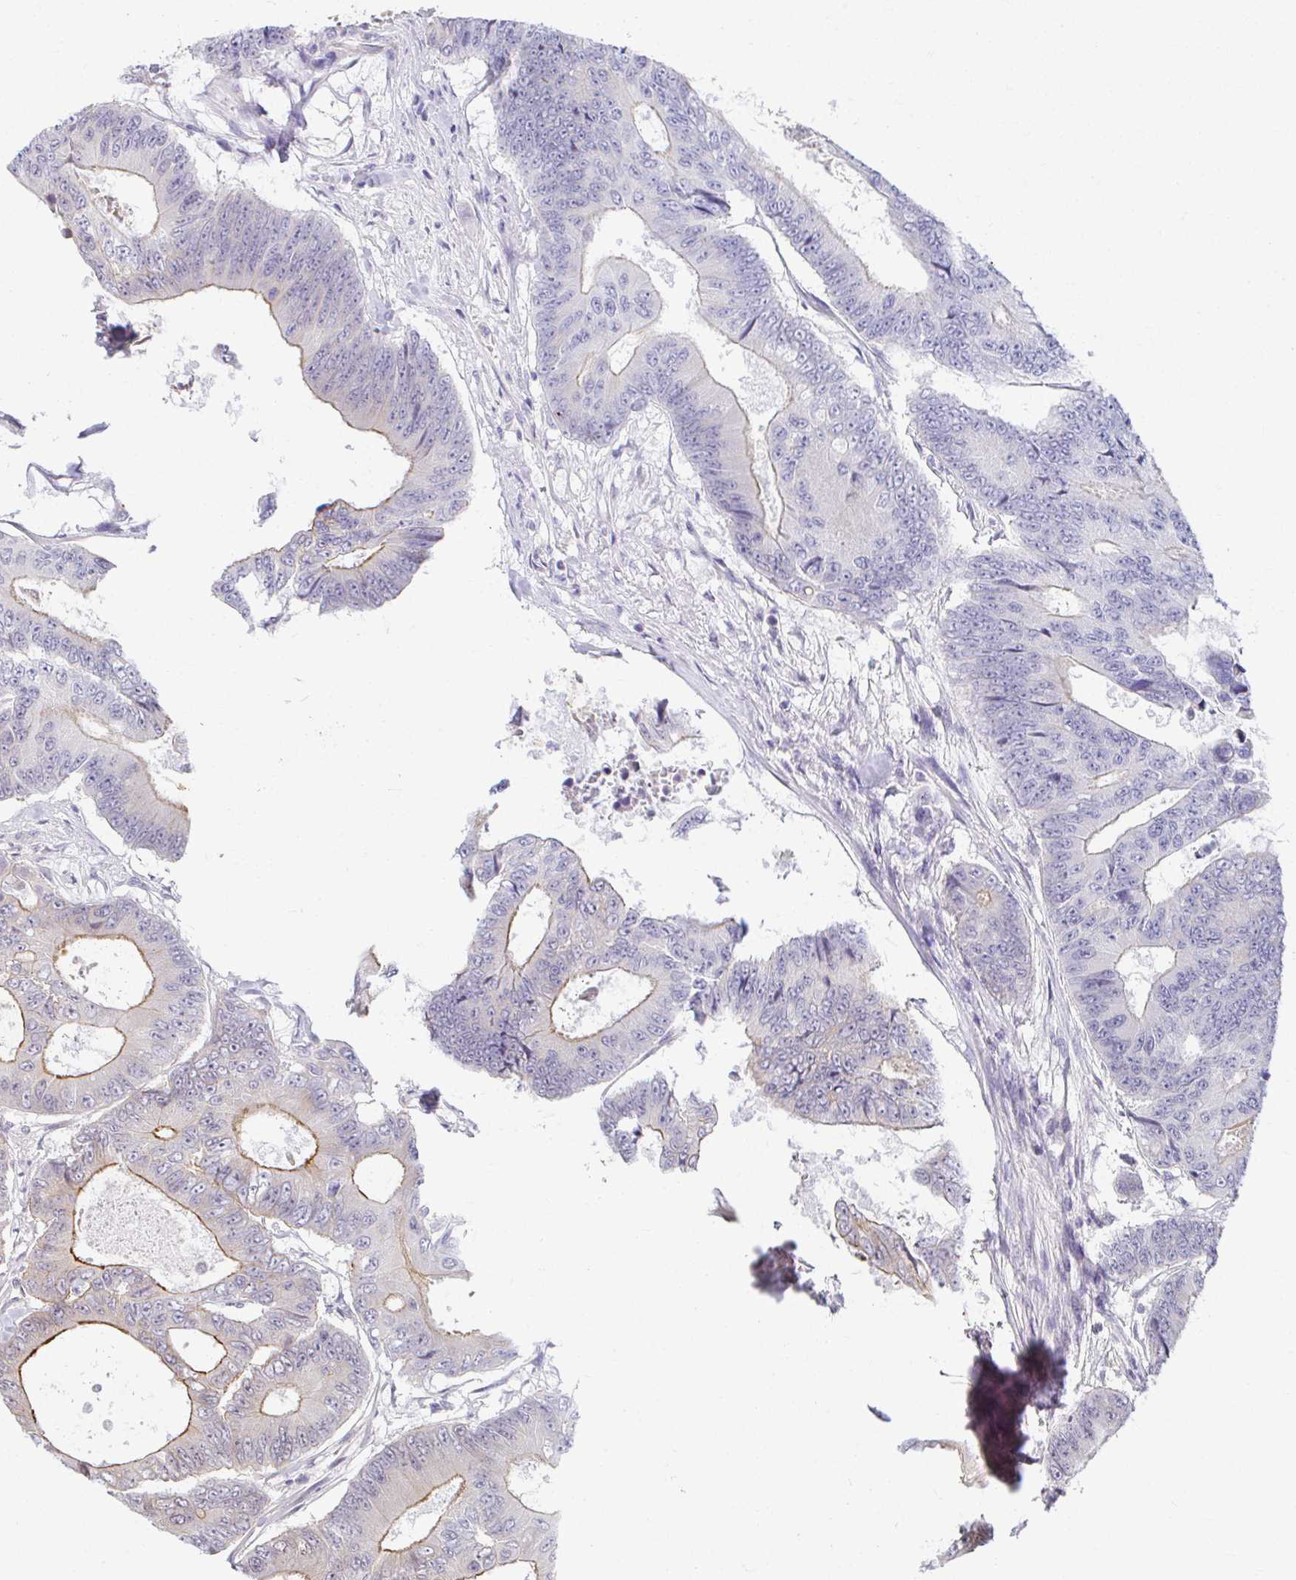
{"staining": {"intensity": "moderate", "quantity": "<25%", "location": "cytoplasmic/membranous"}, "tissue": "colorectal cancer", "cell_type": "Tumor cells", "image_type": "cancer", "snomed": [{"axis": "morphology", "description": "Adenocarcinoma, NOS"}, {"axis": "topography", "description": "Colon"}], "caption": "The immunohistochemical stain labels moderate cytoplasmic/membranous positivity in tumor cells of colorectal cancer tissue. (DAB (3,3'-diaminobenzidine) IHC with brightfield microscopy, high magnification).", "gene": "ANK3", "patient": {"sex": "female", "age": 48}}